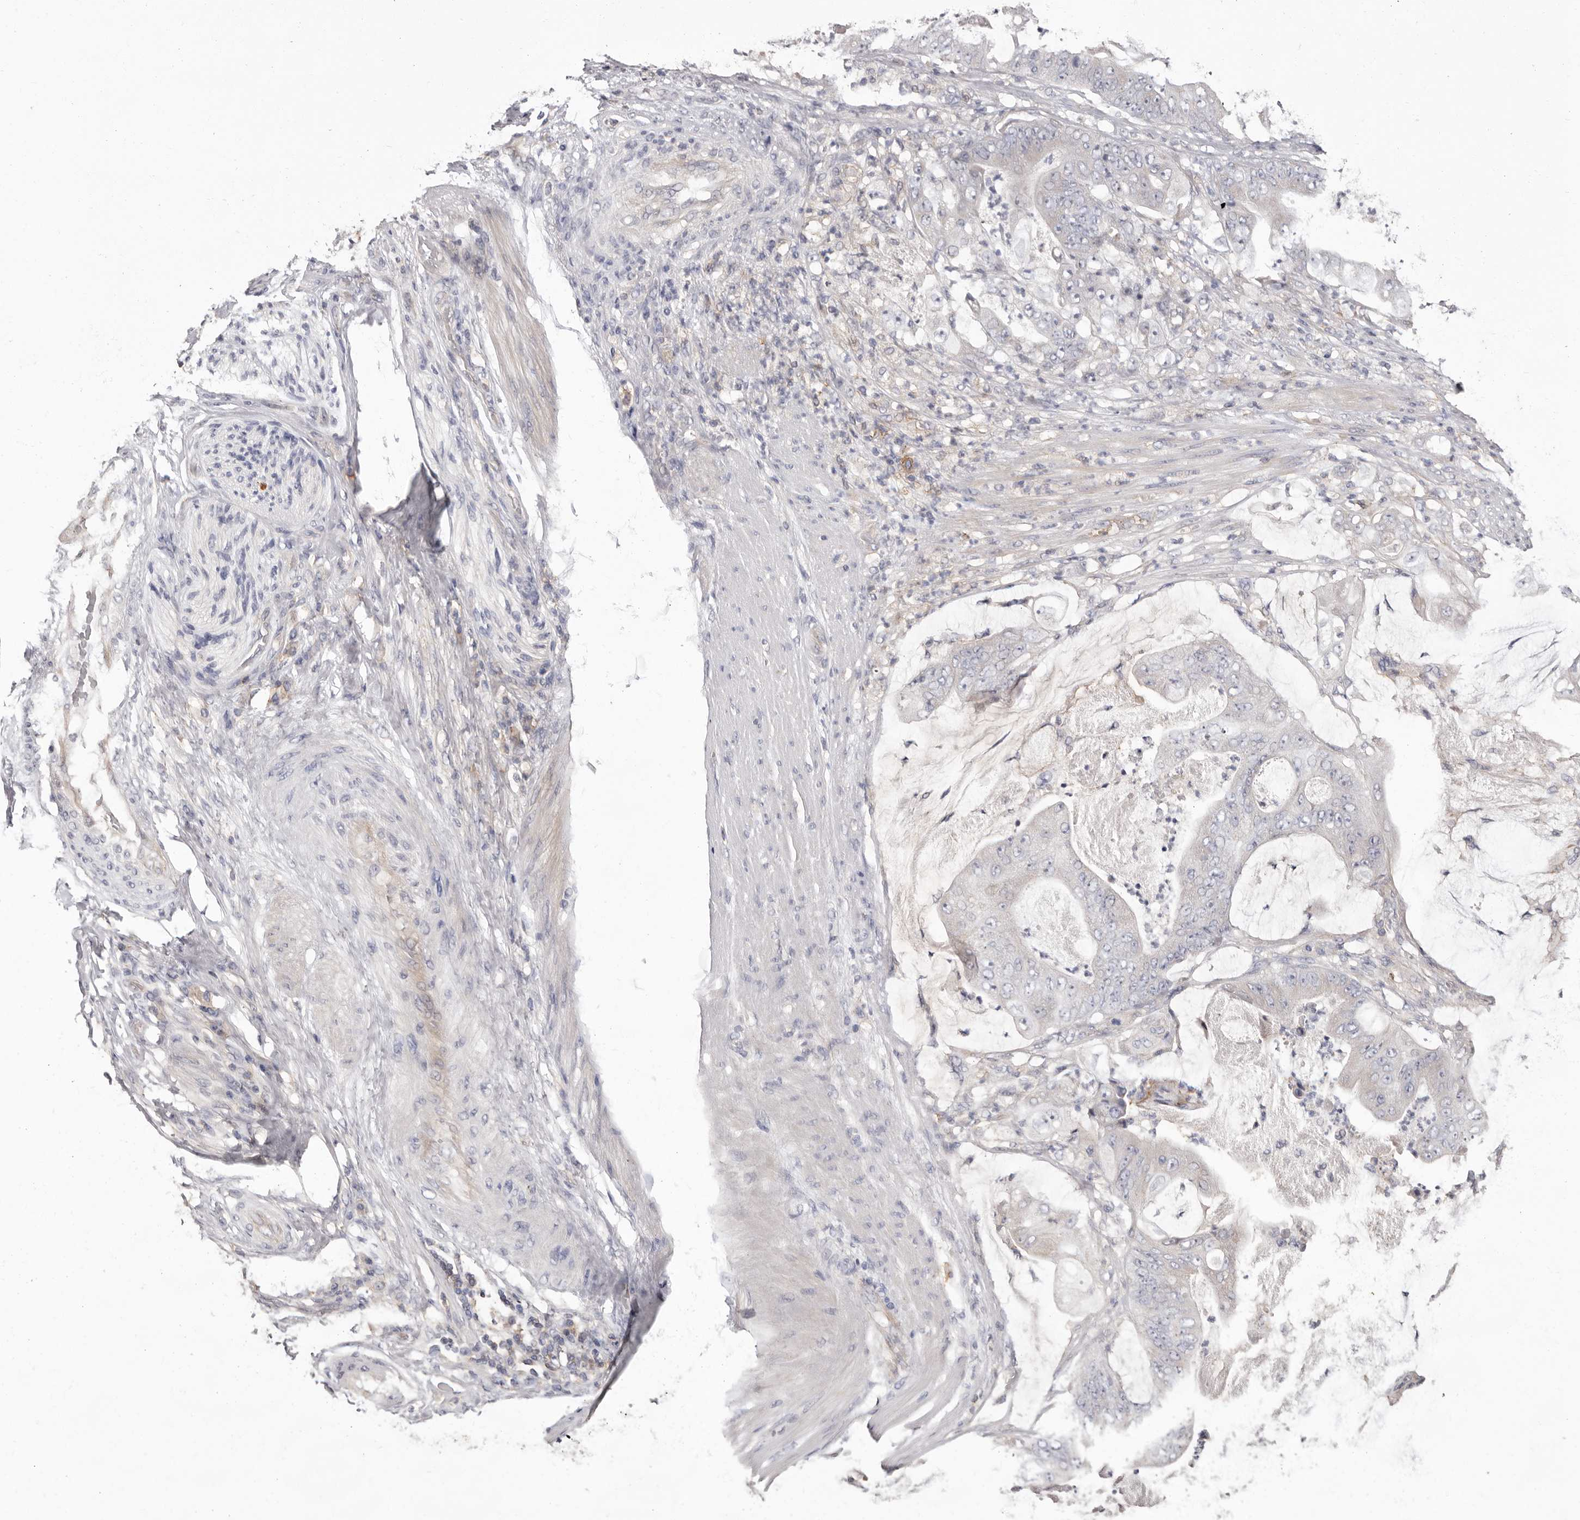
{"staining": {"intensity": "negative", "quantity": "none", "location": "none"}, "tissue": "stomach cancer", "cell_type": "Tumor cells", "image_type": "cancer", "snomed": [{"axis": "morphology", "description": "Adenocarcinoma, NOS"}, {"axis": "topography", "description": "Stomach"}], "caption": "Immunohistochemistry photomicrograph of neoplastic tissue: adenocarcinoma (stomach) stained with DAB (3,3'-diaminobenzidine) reveals no significant protein expression in tumor cells.", "gene": "MMACHC", "patient": {"sex": "female", "age": 73}}